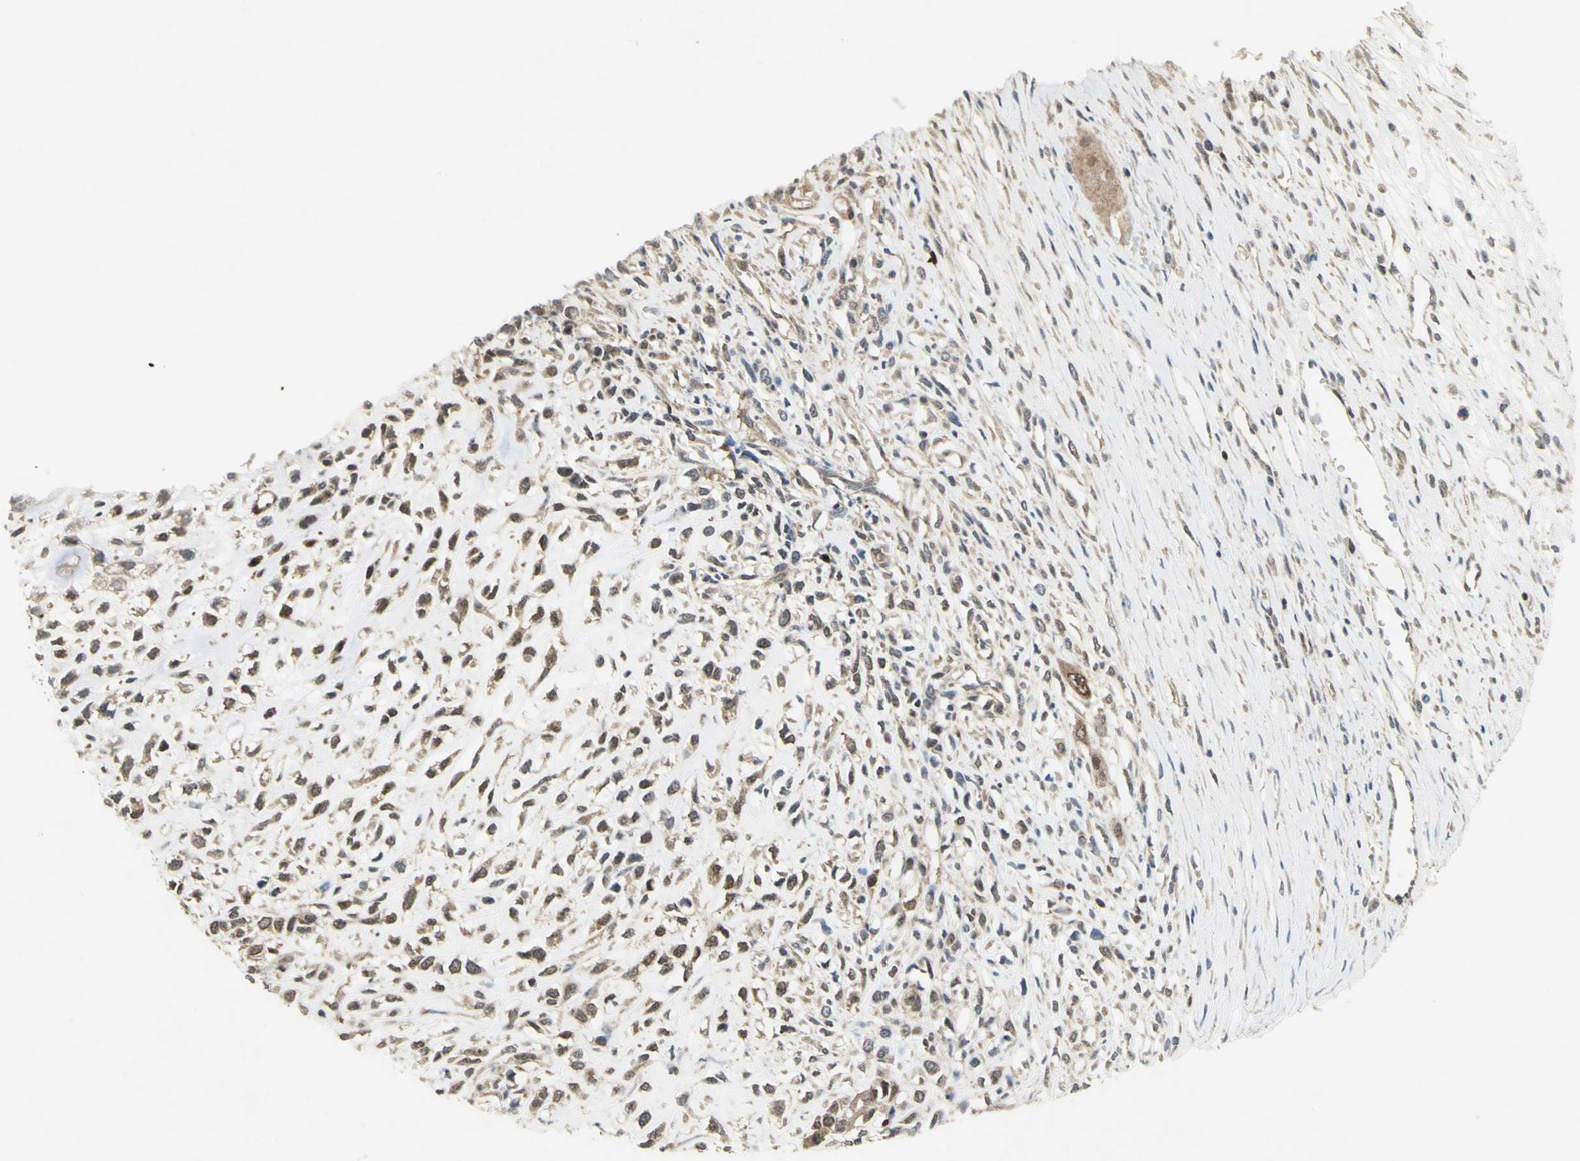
{"staining": {"intensity": "moderate", "quantity": ">75%", "location": "cytoplasmic/membranous,nuclear"}, "tissue": "head and neck cancer", "cell_type": "Tumor cells", "image_type": "cancer", "snomed": [{"axis": "morphology", "description": "Necrosis, NOS"}, {"axis": "morphology", "description": "Neoplasm, malignant, NOS"}, {"axis": "topography", "description": "Salivary gland"}, {"axis": "topography", "description": "Head-Neck"}], "caption": "Human head and neck malignant neoplasm stained with a brown dye exhibits moderate cytoplasmic/membranous and nuclear positive positivity in approximately >75% of tumor cells.", "gene": "PPIA", "patient": {"sex": "male", "age": 43}}